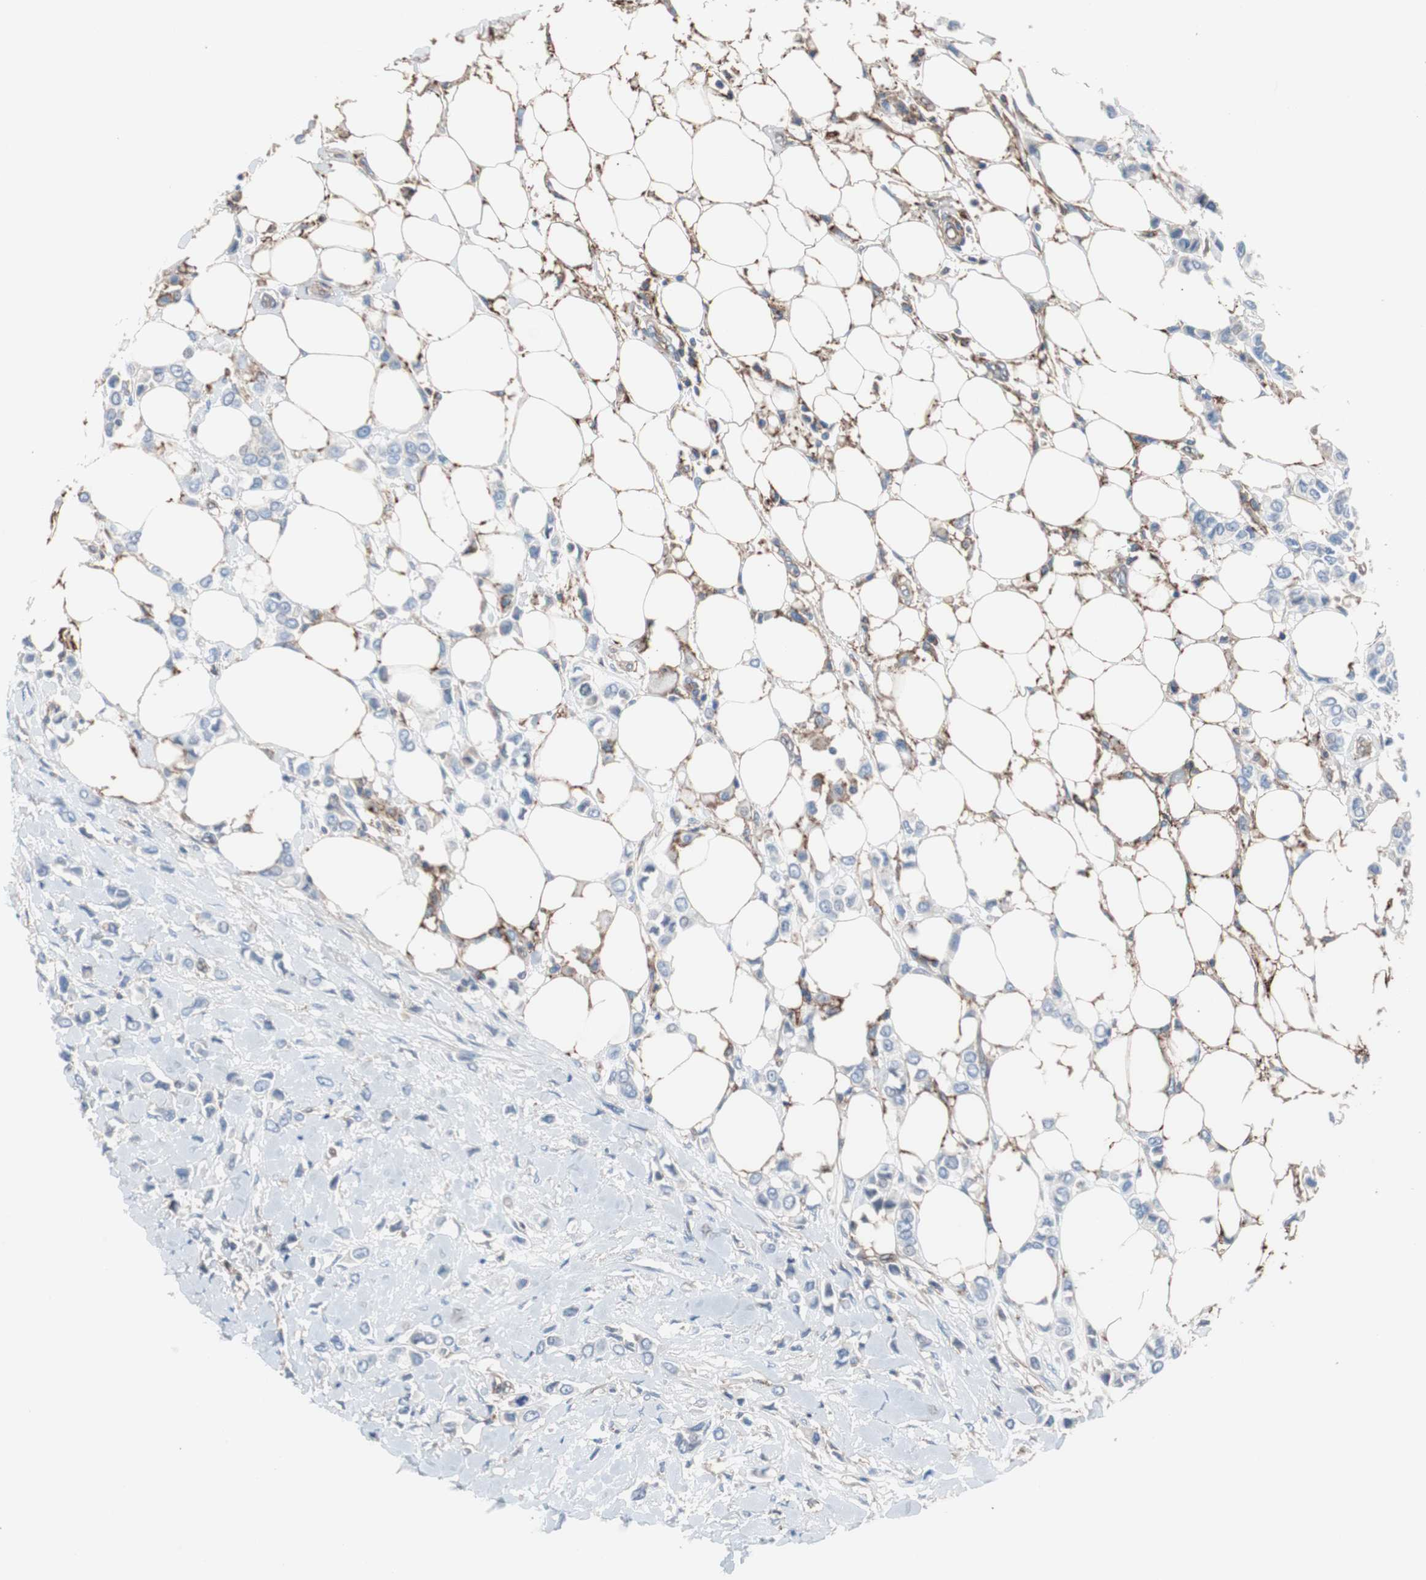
{"staining": {"intensity": "negative", "quantity": "none", "location": "none"}, "tissue": "breast cancer", "cell_type": "Tumor cells", "image_type": "cancer", "snomed": [{"axis": "morphology", "description": "Lobular carcinoma"}, {"axis": "topography", "description": "Breast"}], "caption": "High power microscopy image of an immunohistochemistry photomicrograph of breast lobular carcinoma, revealing no significant positivity in tumor cells.", "gene": "CD81", "patient": {"sex": "female", "age": 51}}